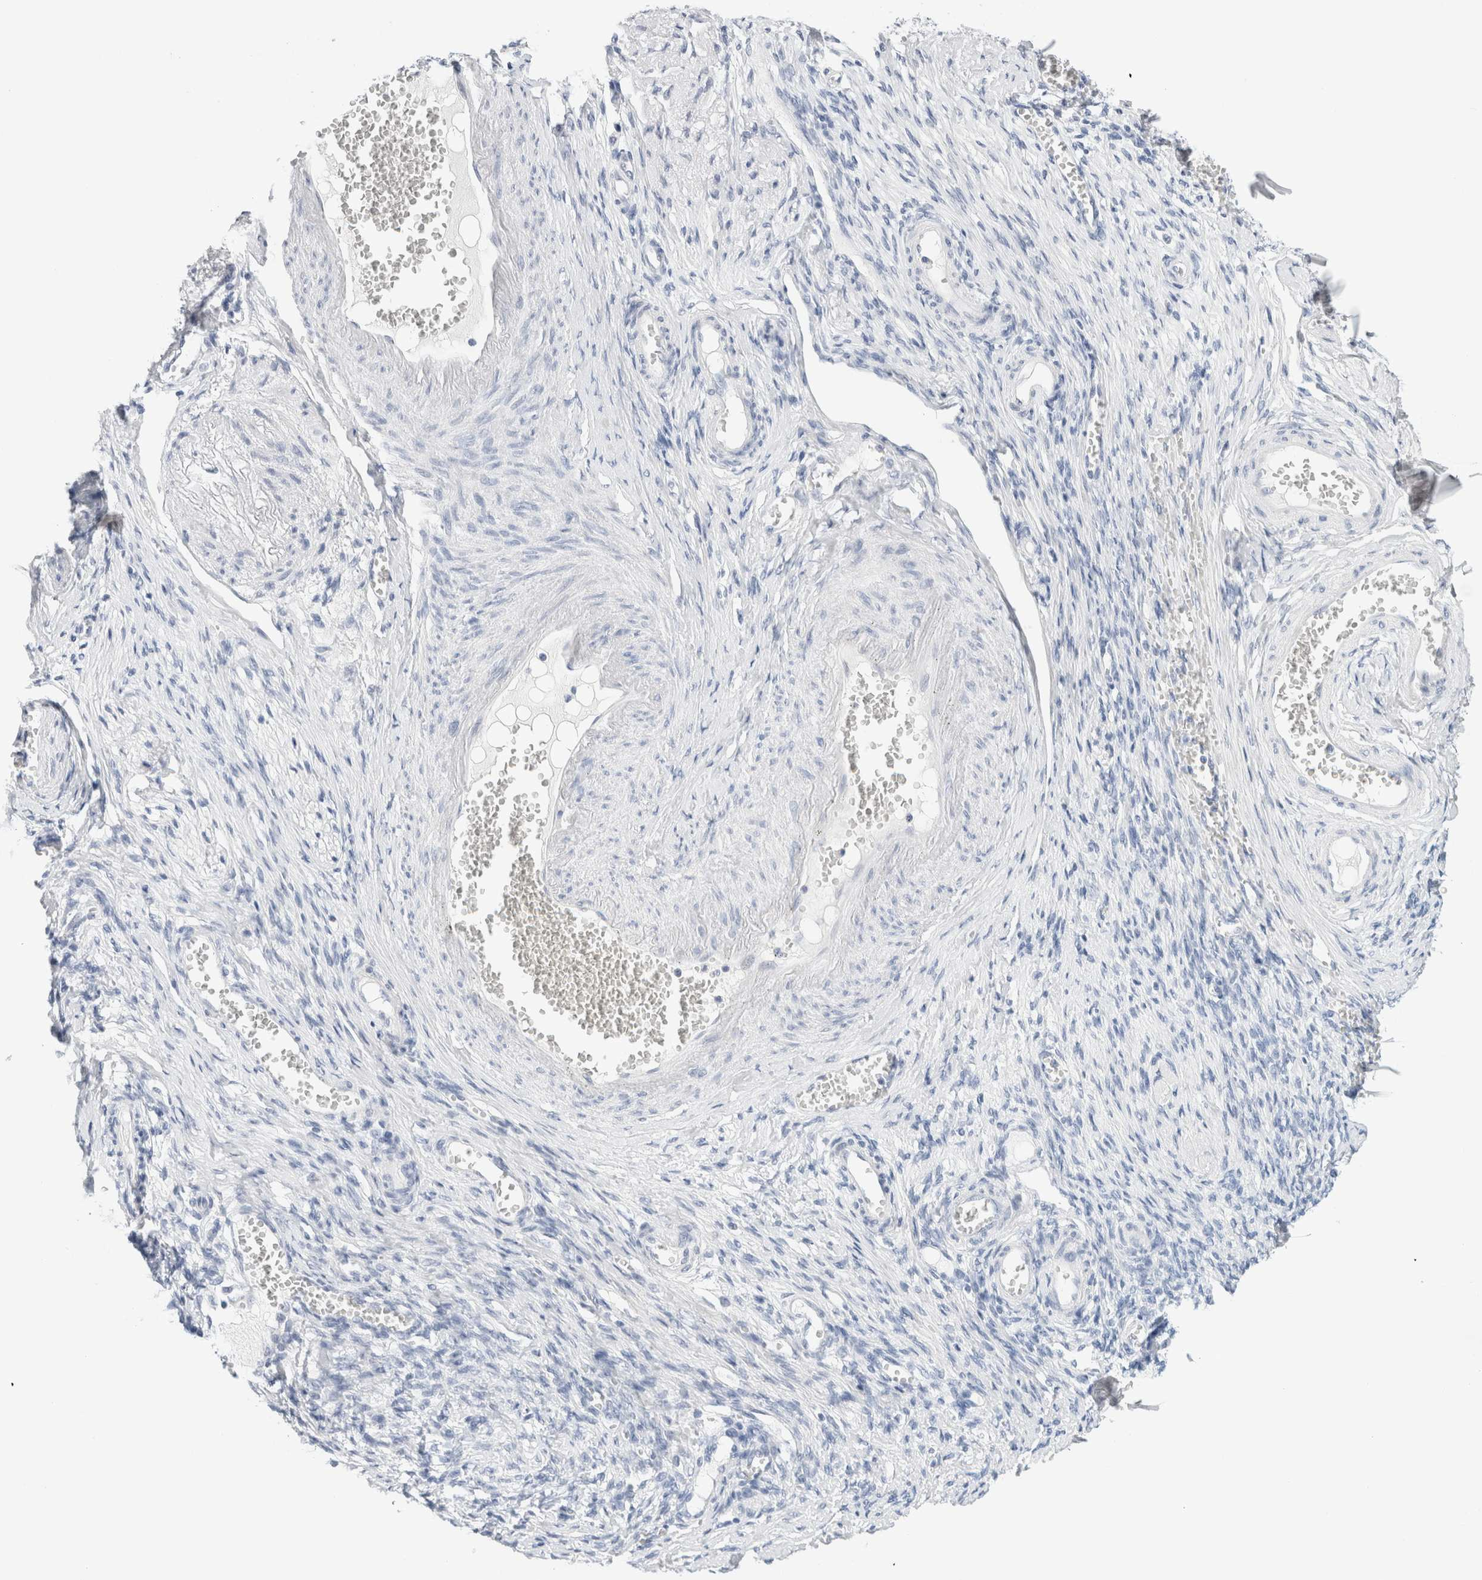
{"staining": {"intensity": "negative", "quantity": "none", "location": "none"}, "tissue": "adipose tissue", "cell_type": "Adipocytes", "image_type": "normal", "snomed": [{"axis": "morphology", "description": "Normal tissue, NOS"}, {"axis": "topography", "description": "Vascular tissue"}, {"axis": "topography", "description": "Fallopian tube"}, {"axis": "topography", "description": "Ovary"}], "caption": "This is an IHC micrograph of benign human adipose tissue. There is no expression in adipocytes.", "gene": "SLC22A12", "patient": {"sex": "female", "age": 67}}